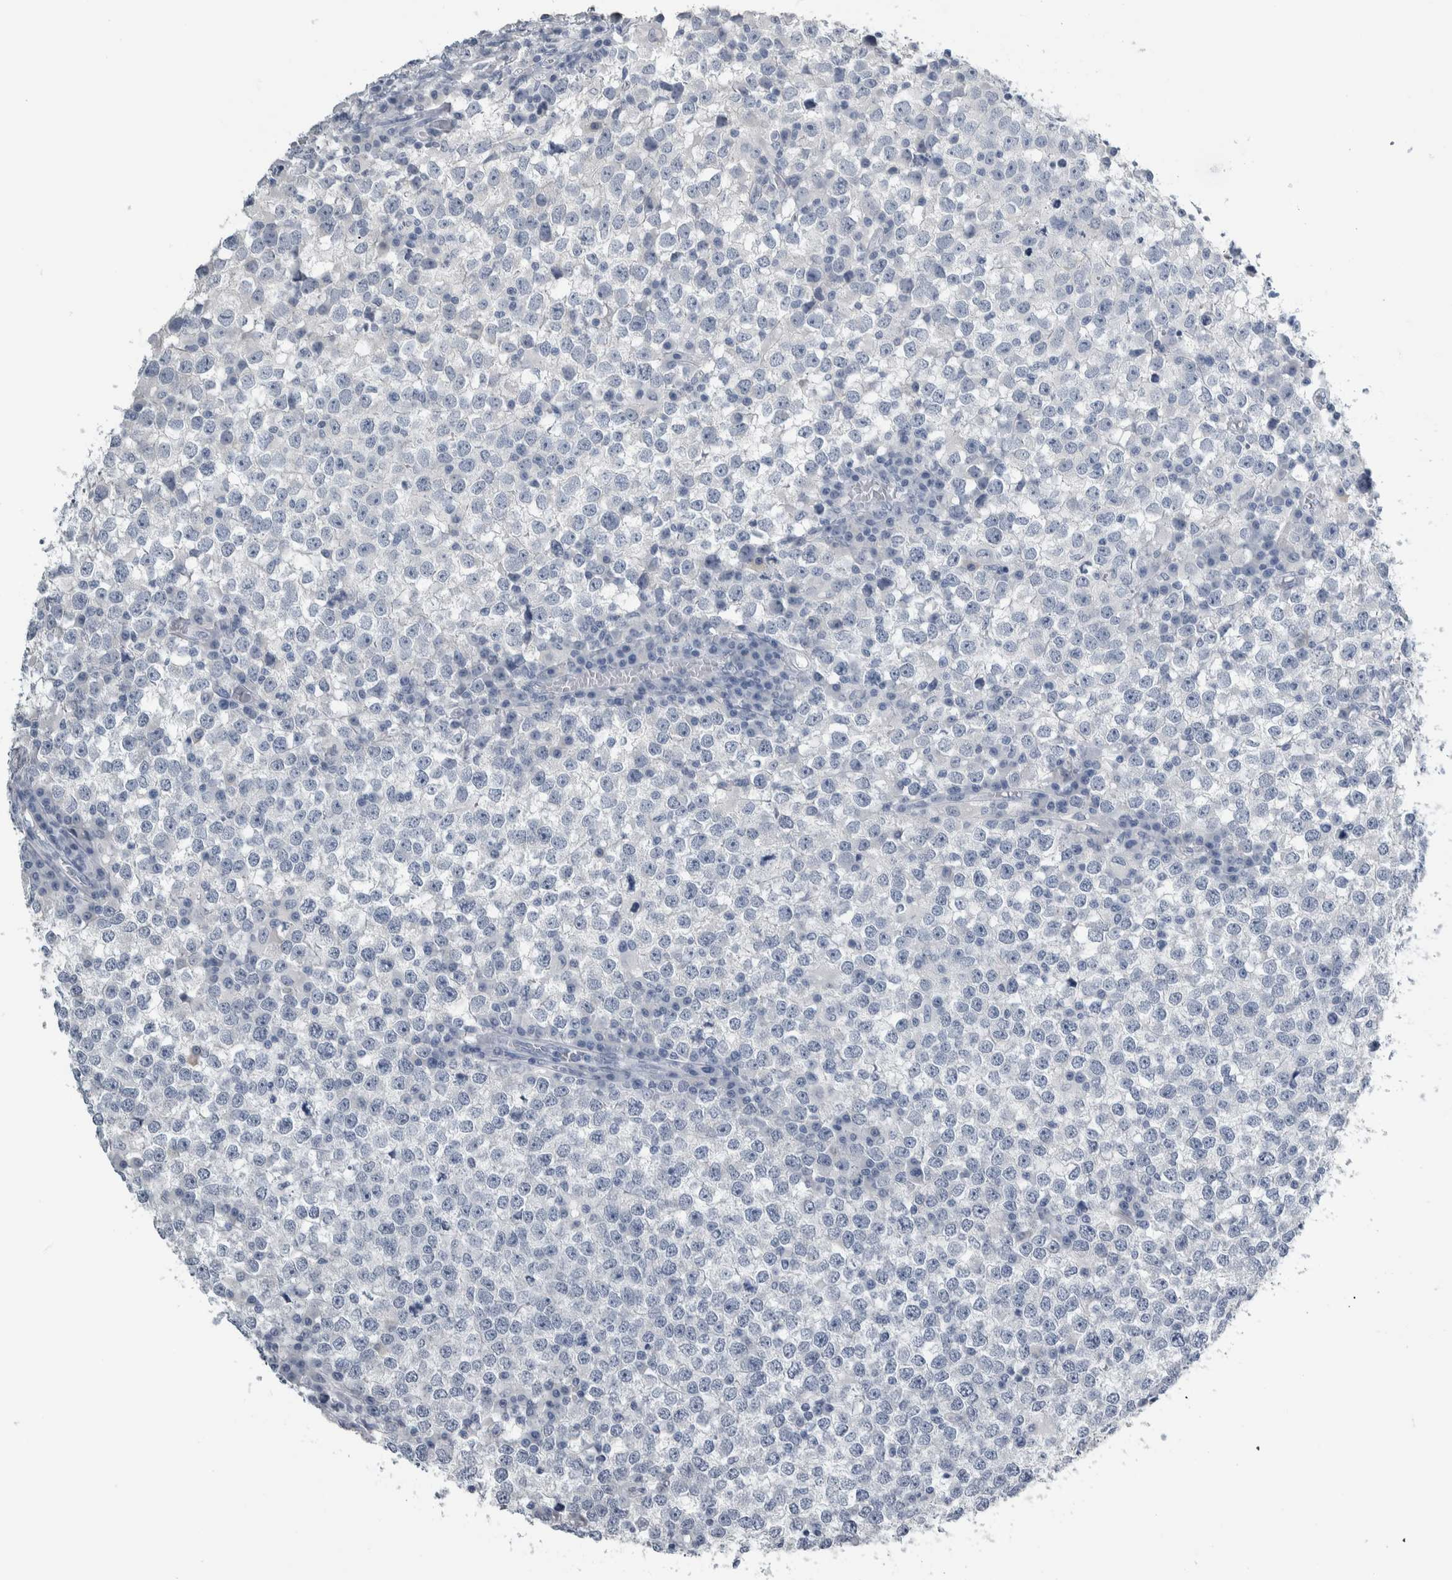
{"staining": {"intensity": "negative", "quantity": "none", "location": "none"}, "tissue": "testis cancer", "cell_type": "Tumor cells", "image_type": "cancer", "snomed": [{"axis": "morphology", "description": "Seminoma, NOS"}, {"axis": "topography", "description": "Testis"}], "caption": "Photomicrograph shows no protein positivity in tumor cells of seminoma (testis) tissue. Nuclei are stained in blue.", "gene": "CDH17", "patient": {"sex": "male", "age": 65}}